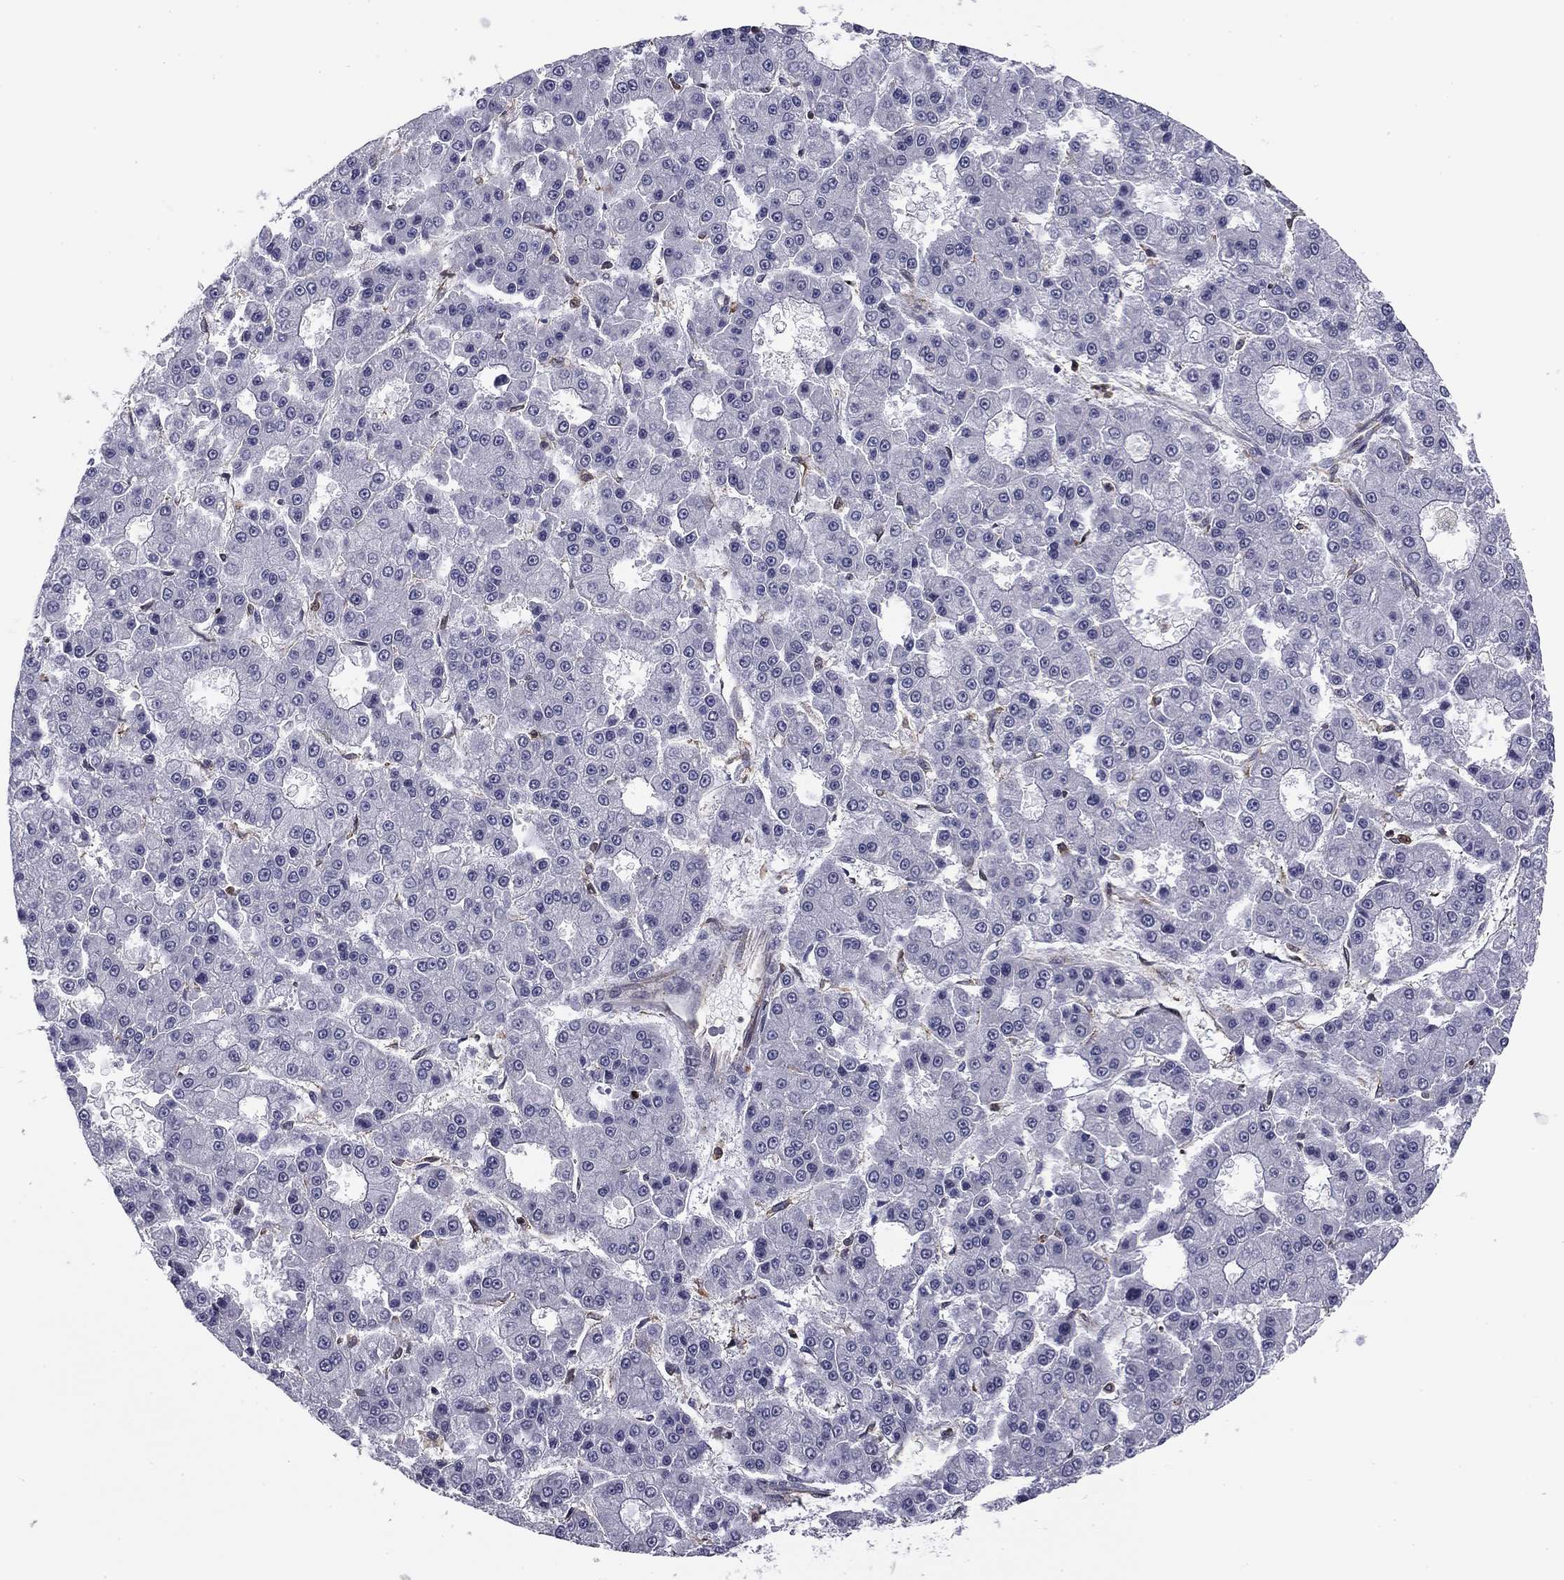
{"staining": {"intensity": "negative", "quantity": "none", "location": "none"}, "tissue": "liver cancer", "cell_type": "Tumor cells", "image_type": "cancer", "snomed": [{"axis": "morphology", "description": "Carcinoma, Hepatocellular, NOS"}, {"axis": "topography", "description": "Liver"}], "caption": "Photomicrograph shows no protein staining in tumor cells of hepatocellular carcinoma (liver) tissue. The staining is performed using DAB brown chromogen with nuclei counter-stained in using hematoxylin.", "gene": "PLCB2", "patient": {"sex": "male", "age": 70}}